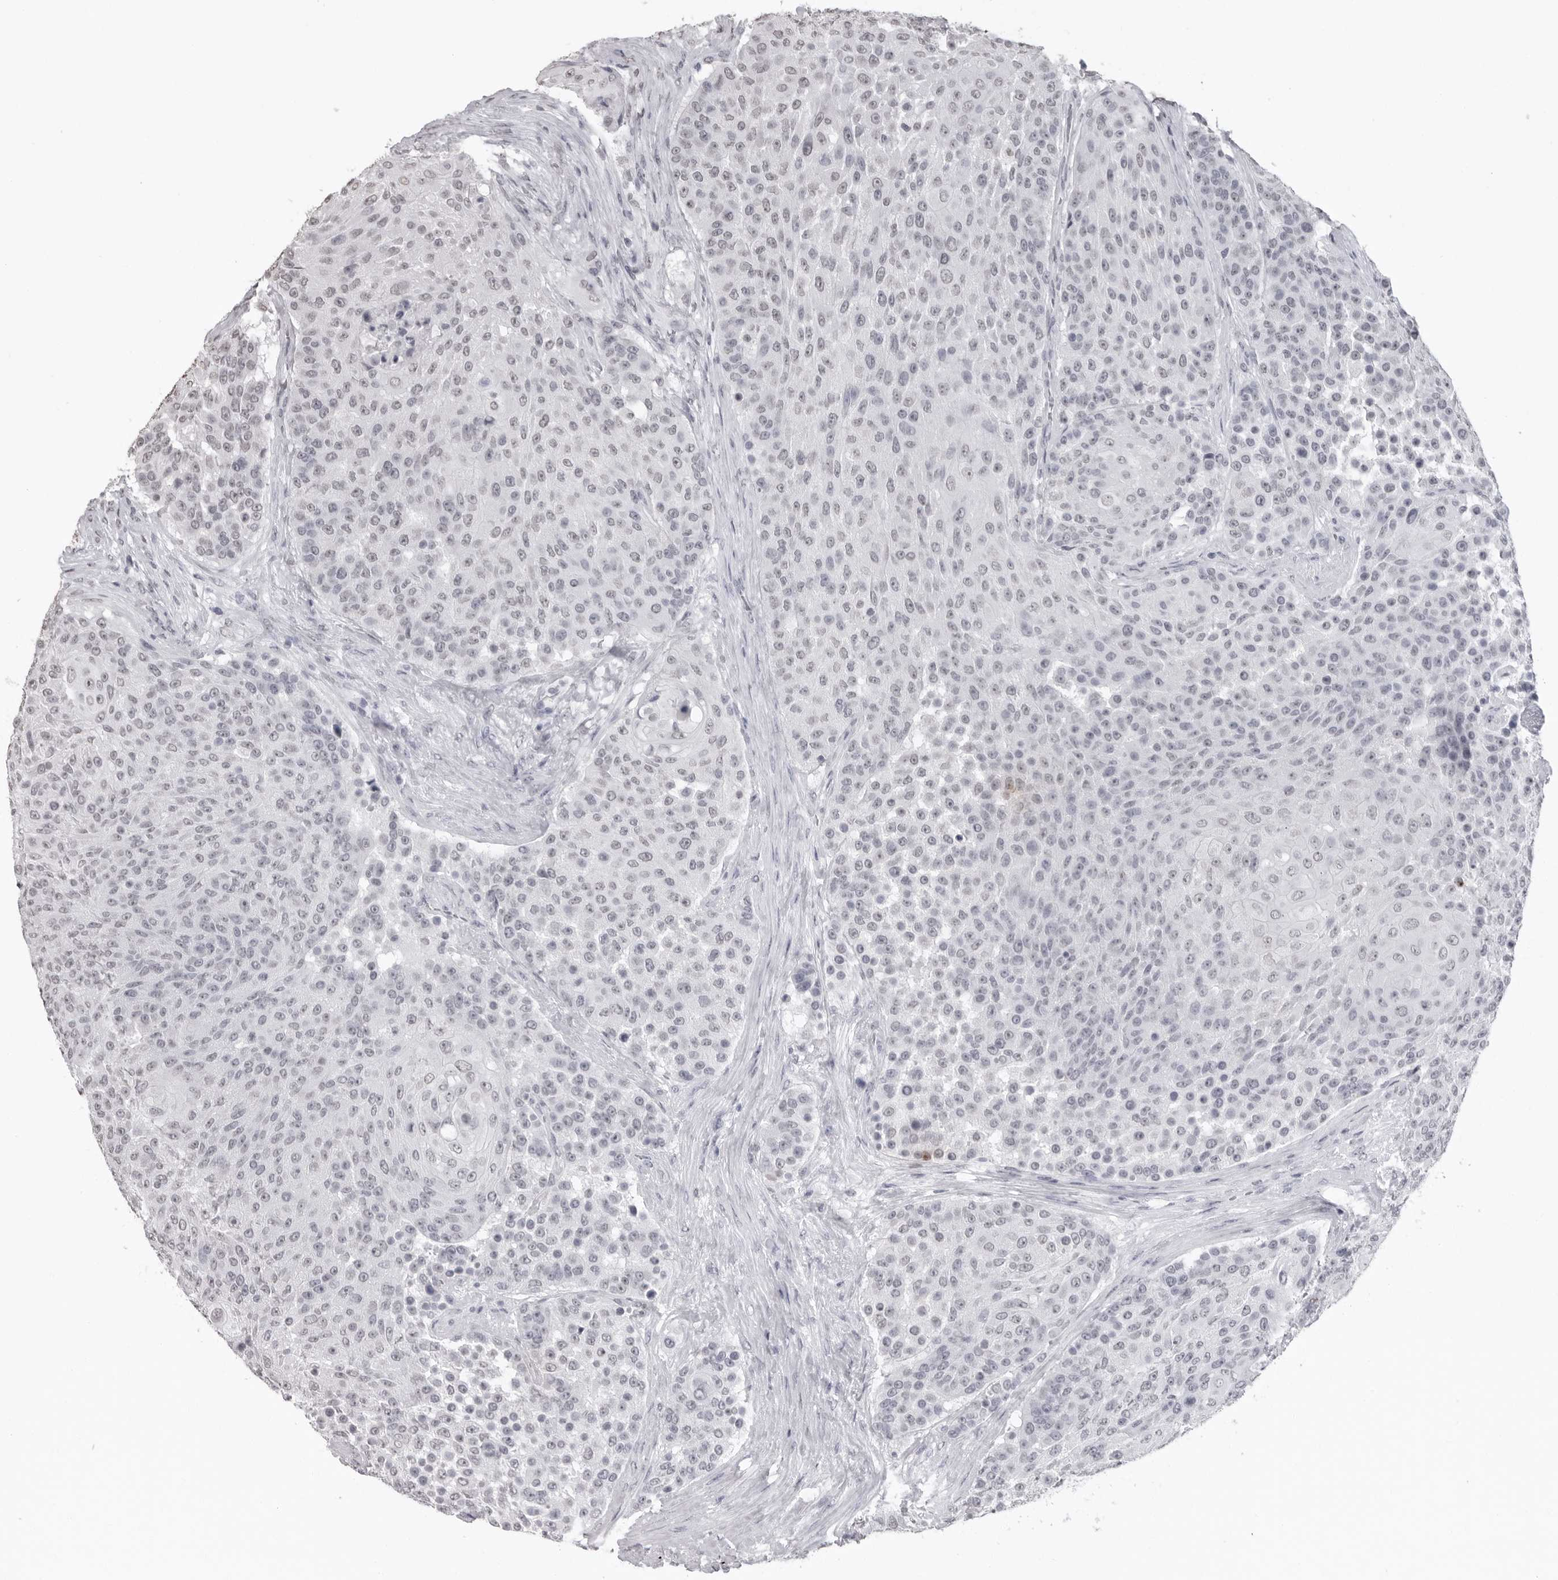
{"staining": {"intensity": "weak", "quantity": "25%-75%", "location": "nuclear"}, "tissue": "urothelial cancer", "cell_type": "Tumor cells", "image_type": "cancer", "snomed": [{"axis": "morphology", "description": "Urothelial carcinoma, High grade"}, {"axis": "topography", "description": "Urinary bladder"}], "caption": "Urothelial cancer was stained to show a protein in brown. There is low levels of weak nuclear expression in about 25%-75% of tumor cells. (Brightfield microscopy of DAB IHC at high magnification).", "gene": "HEPACAM", "patient": {"sex": "female", "age": 63}}